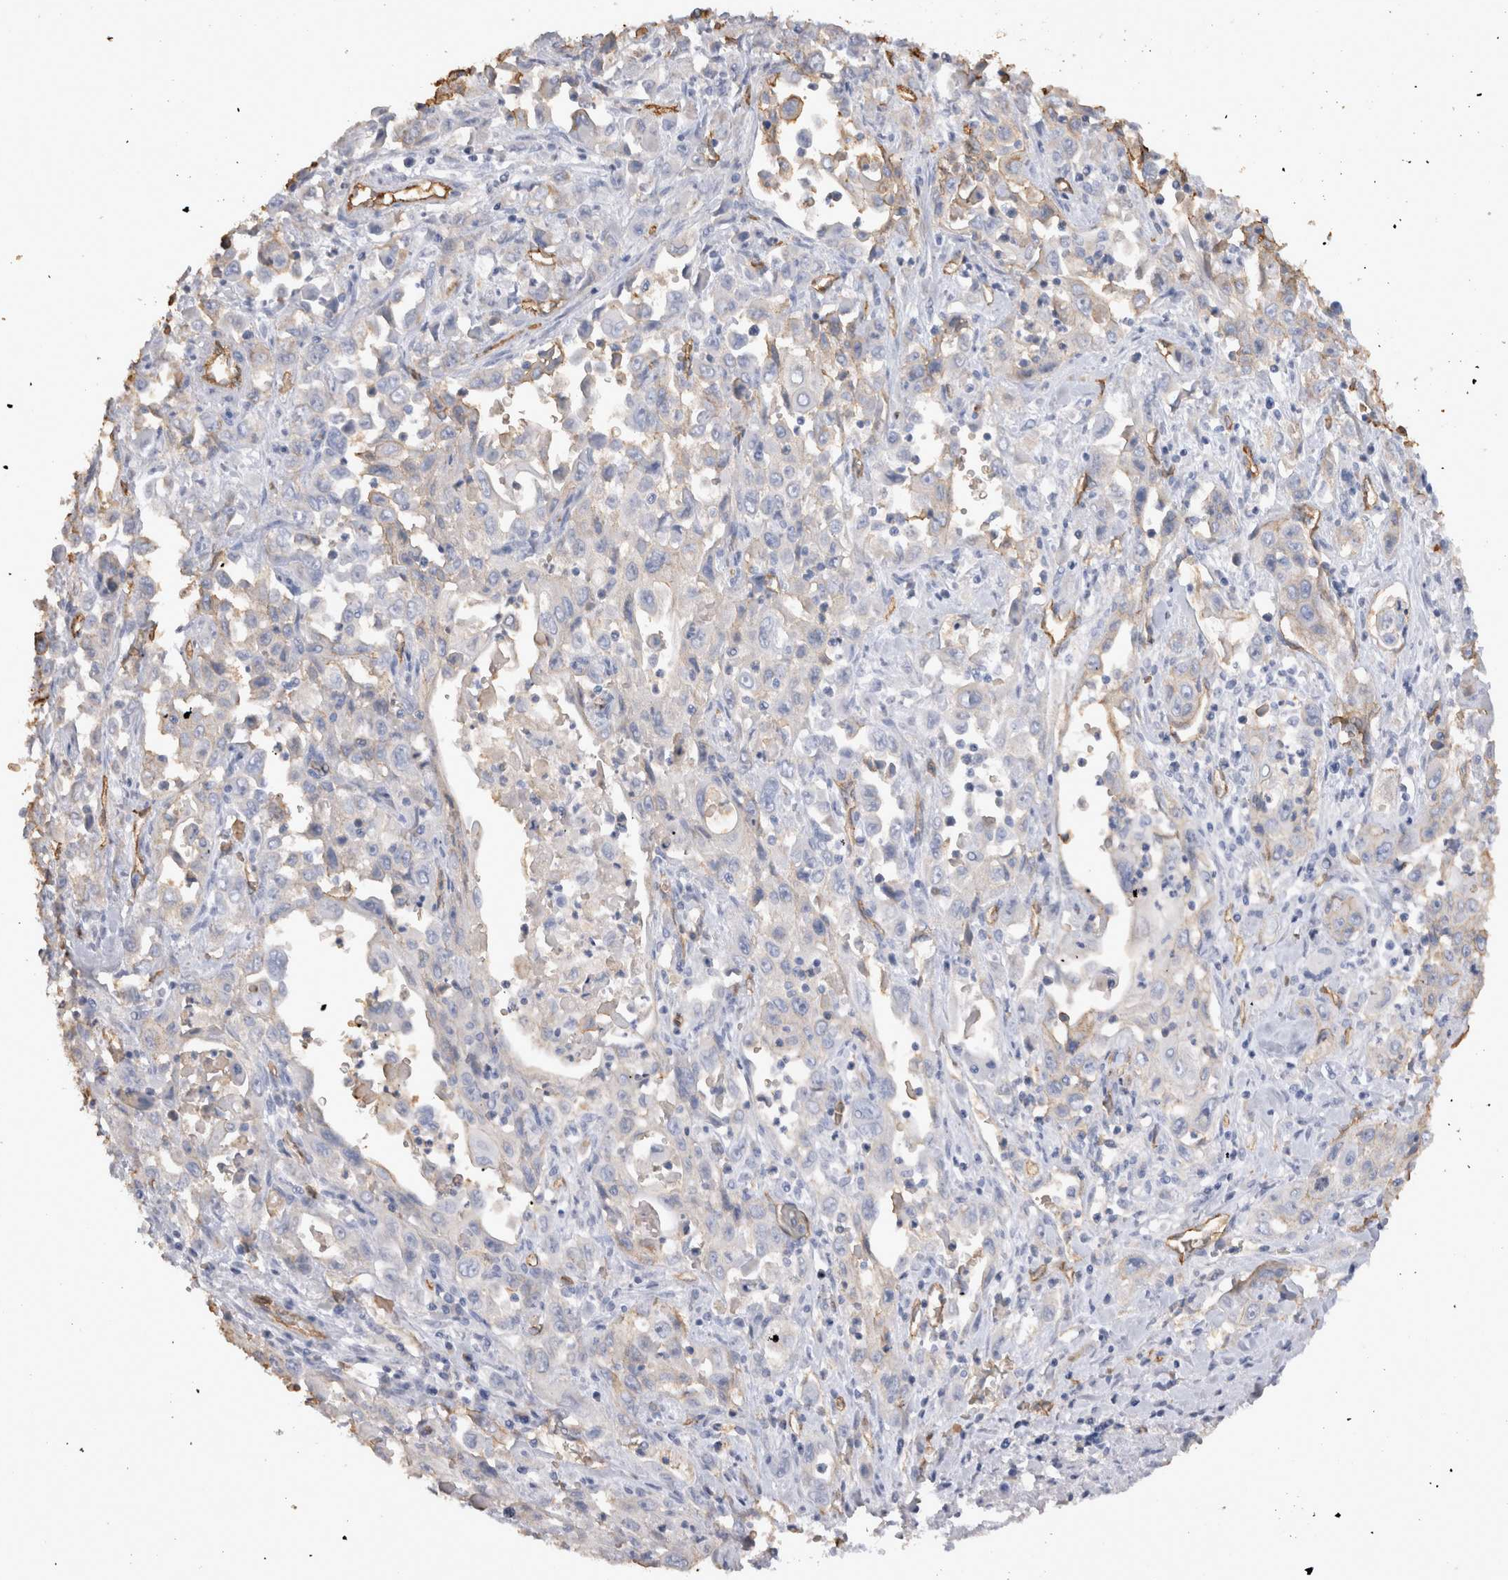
{"staining": {"intensity": "negative", "quantity": "none", "location": "none"}, "tissue": "pancreatic cancer", "cell_type": "Tumor cells", "image_type": "cancer", "snomed": [{"axis": "morphology", "description": "Adenocarcinoma, NOS"}, {"axis": "topography", "description": "Pancreas"}], "caption": "The histopathology image demonstrates no significant positivity in tumor cells of pancreatic cancer (adenocarcinoma). (Stains: DAB (3,3'-diaminobenzidine) immunohistochemistry (IHC) with hematoxylin counter stain, Microscopy: brightfield microscopy at high magnification).", "gene": "IL17RC", "patient": {"sex": "male", "age": 70}}